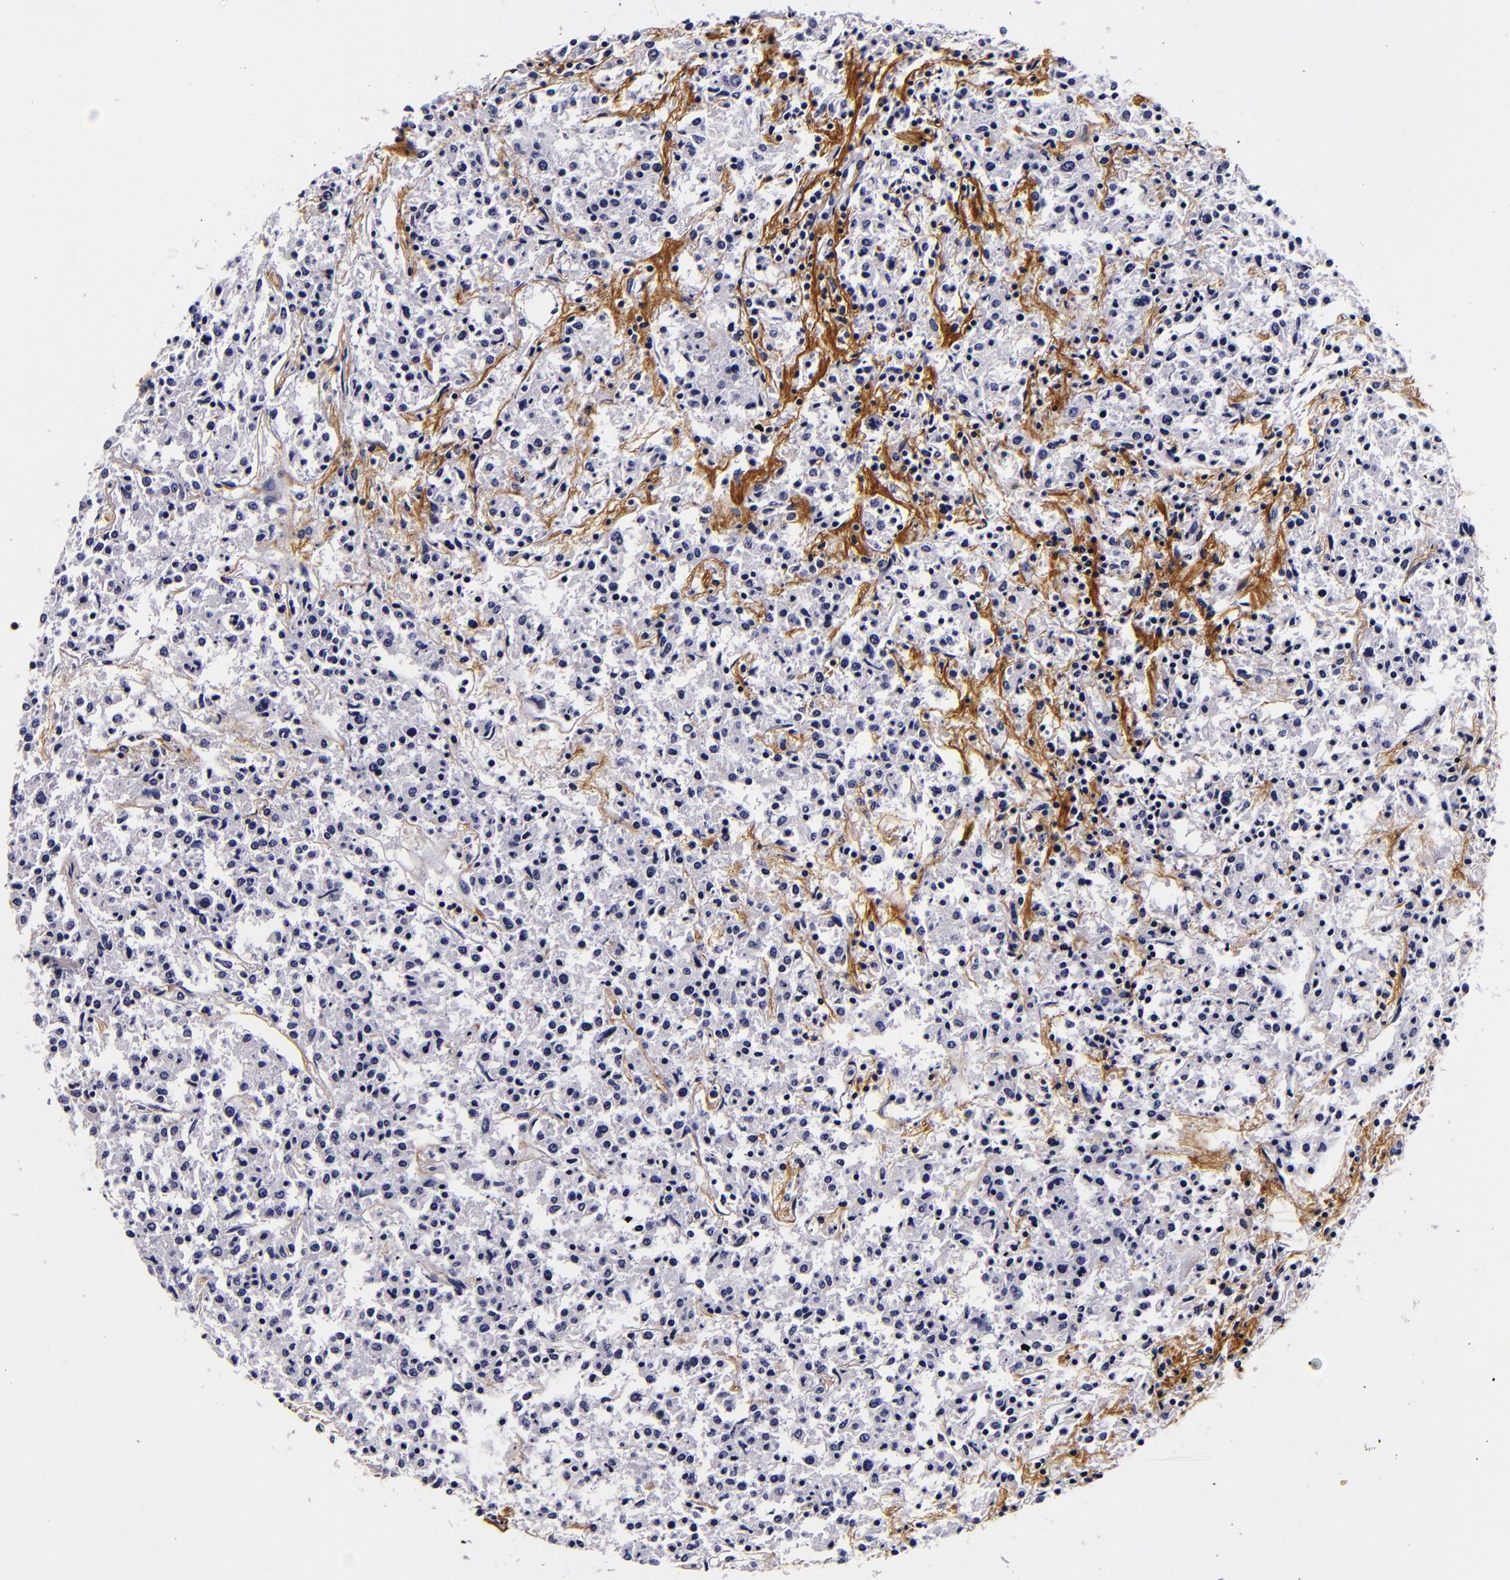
{"staining": {"intensity": "negative", "quantity": "none", "location": "none"}, "tissue": "lymphoma", "cell_type": "Tumor cells", "image_type": "cancer", "snomed": [{"axis": "morphology", "description": "Malignant lymphoma, non-Hodgkin's type, Low grade"}, {"axis": "topography", "description": "Small intestine"}], "caption": "This photomicrograph is of low-grade malignant lymphoma, non-Hodgkin's type stained with immunohistochemistry (IHC) to label a protein in brown with the nuclei are counter-stained blue. There is no staining in tumor cells.", "gene": "FBN1", "patient": {"sex": "female", "age": 59}}